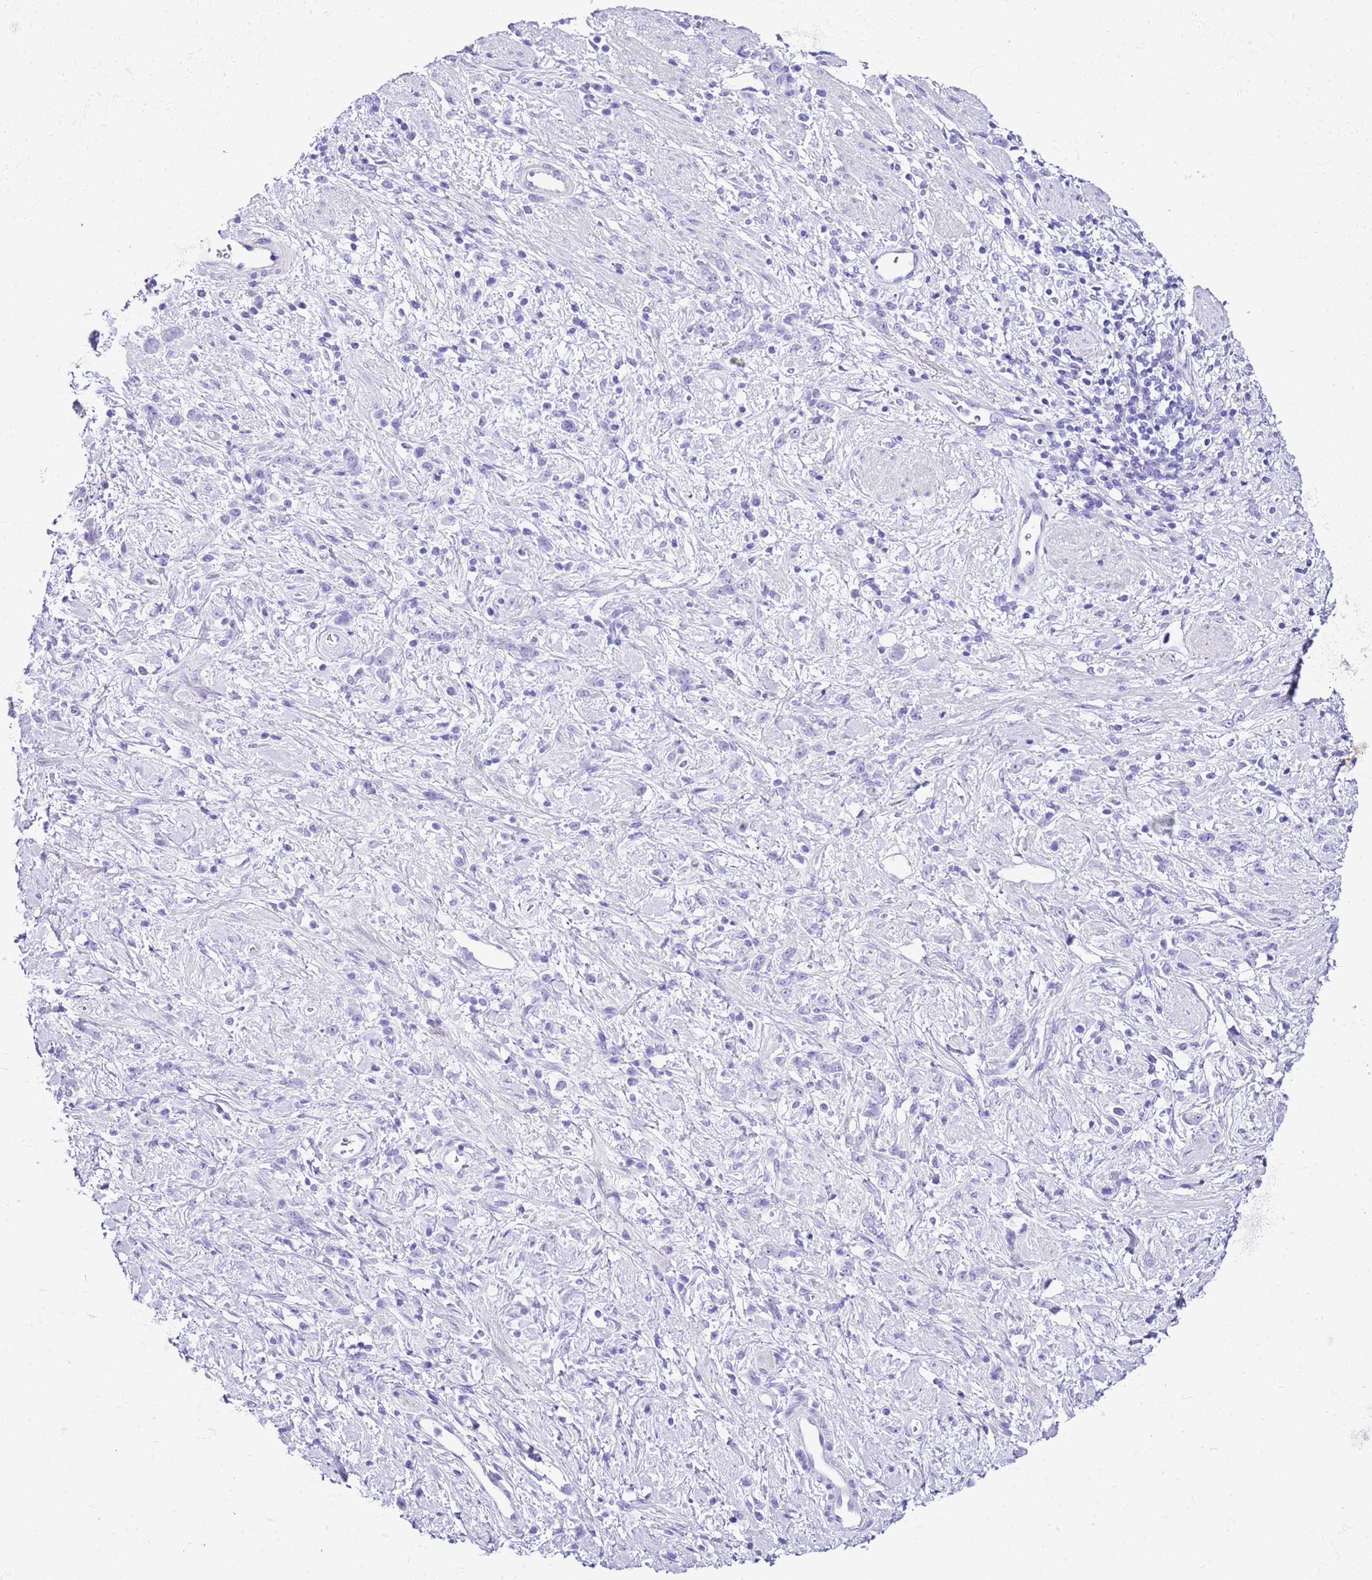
{"staining": {"intensity": "negative", "quantity": "none", "location": "none"}, "tissue": "stomach cancer", "cell_type": "Tumor cells", "image_type": "cancer", "snomed": [{"axis": "morphology", "description": "Adenocarcinoma, NOS"}, {"axis": "topography", "description": "Stomach"}], "caption": "Protein analysis of stomach cancer (adenocarcinoma) displays no significant staining in tumor cells.", "gene": "KCNC1", "patient": {"sex": "female", "age": 60}}